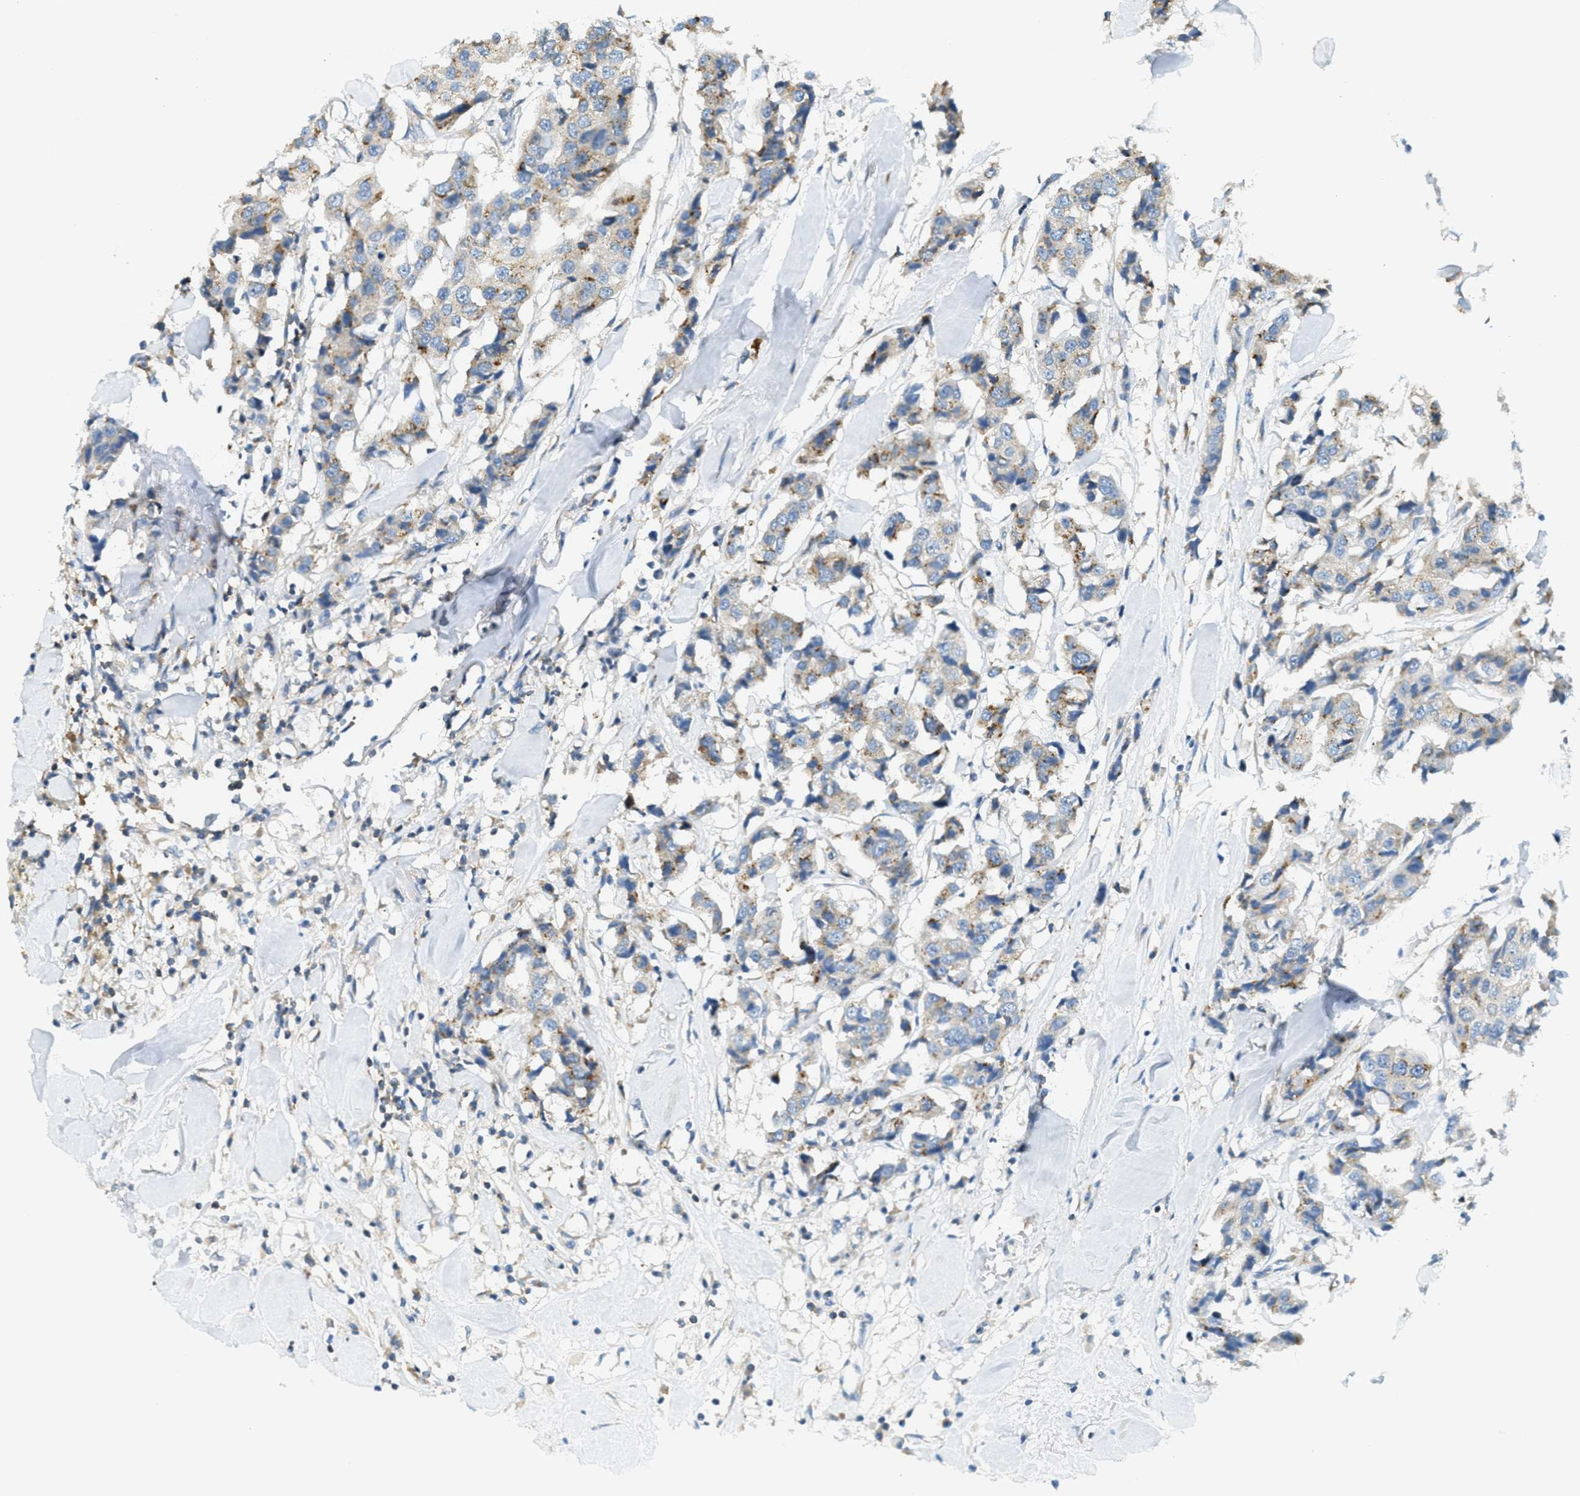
{"staining": {"intensity": "weak", "quantity": "25%-75%", "location": "cytoplasmic/membranous"}, "tissue": "breast cancer", "cell_type": "Tumor cells", "image_type": "cancer", "snomed": [{"axis": "morphology", "description": "Duct carcinoma"}, {"axis": "topography", "description": "Breast"}], "caption": "The histopathology image reveals immunohistochemical staining of breast intraductal carcinoma. There is weak cytoplasmic/membranous positivity is appreciated in approximately 25%-75% of tumor cells.", "gene": "ABCF1", "patient": {"sex": "female", "age": 80}}